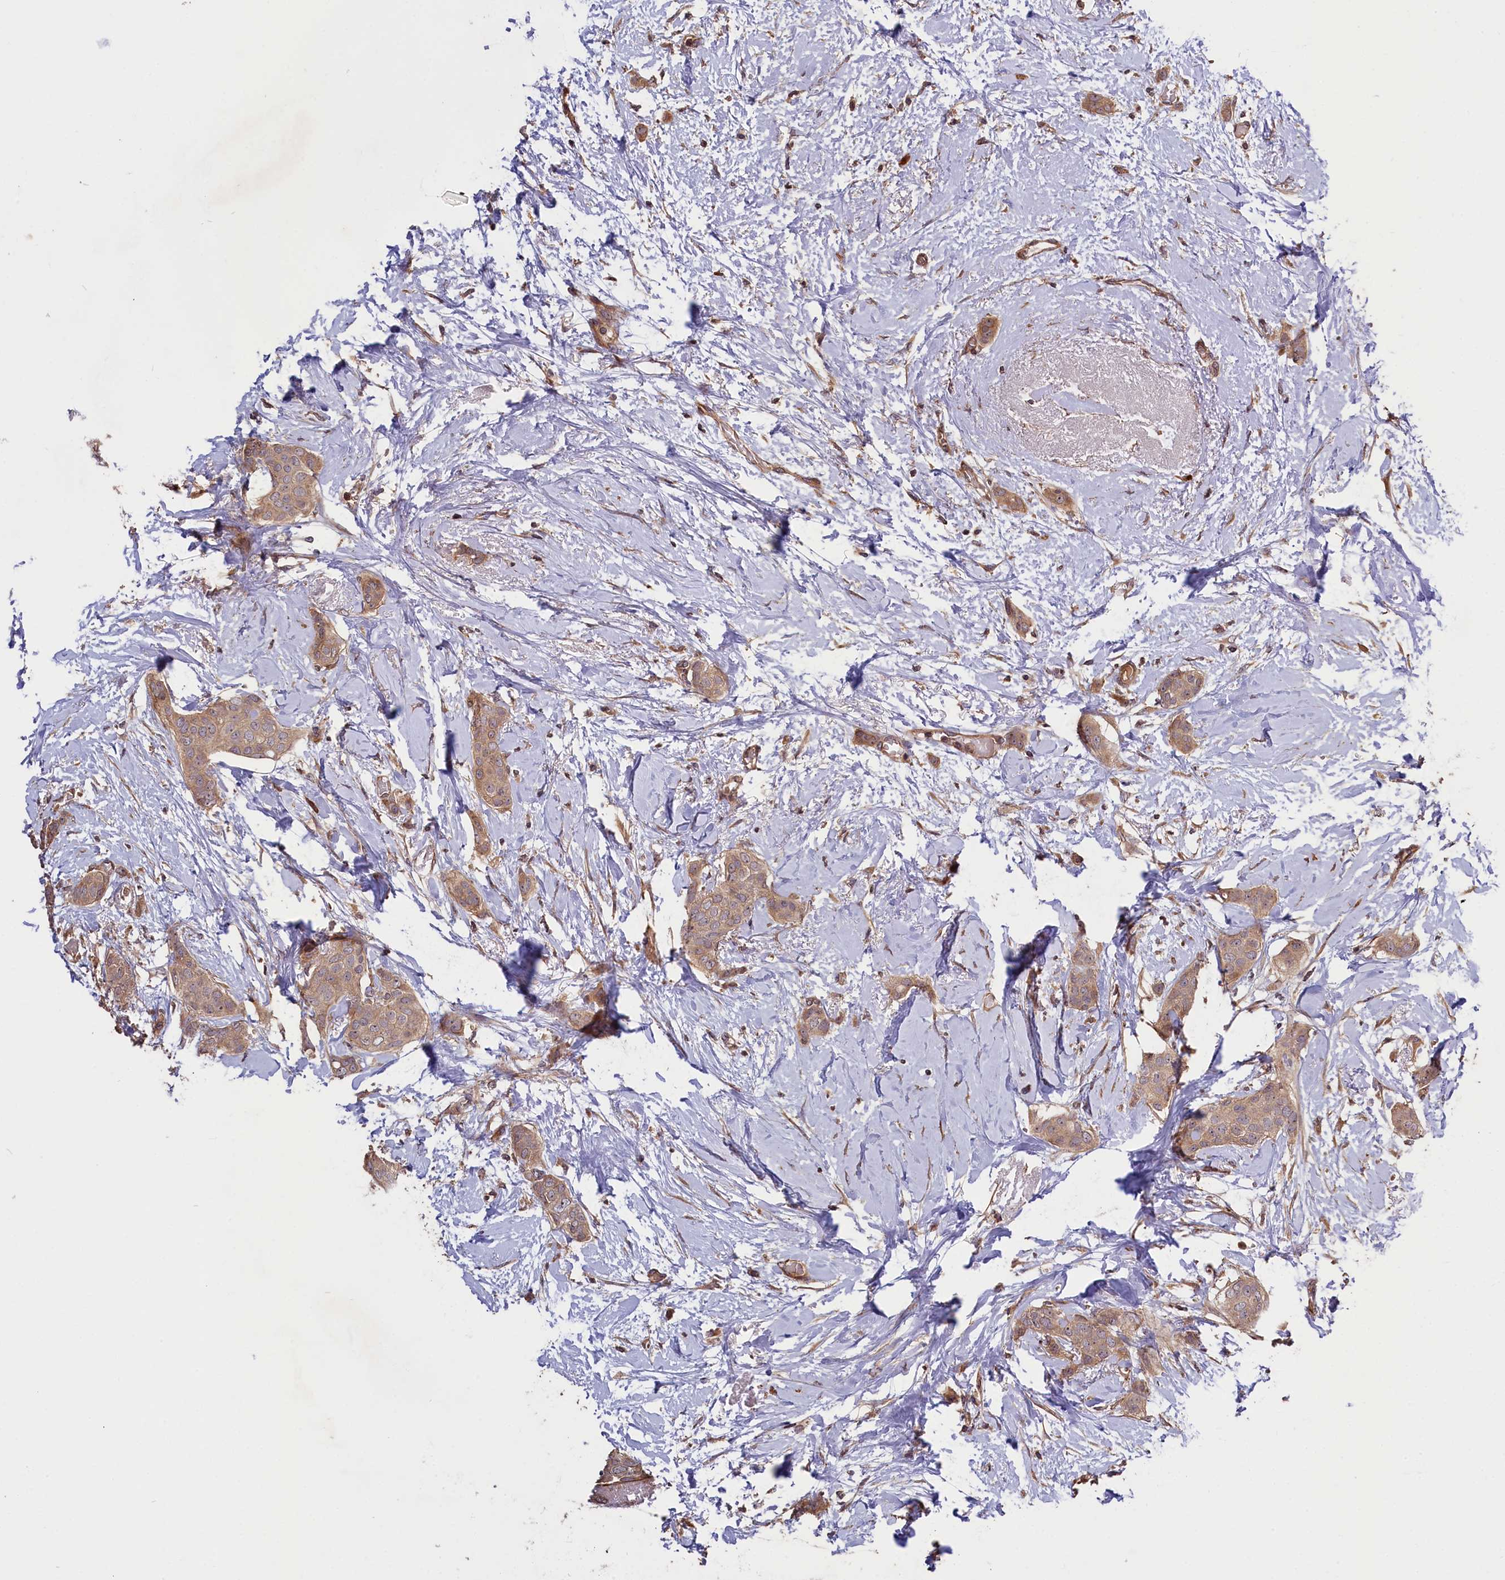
{"staining": {"intensity": "moderate", "quantity": ">75%", "location": "cytoplasmic/membranous"}, "tissue": "breast cancer", "cell_type": "Tumor cells", "image_type": "cancer", "snomed": [{"axis": "morphology", "description": "Duct carcinoma"}, {"axis": "topography", "description": "Breast"}], "caption": "Tumor cells show medium levels of moderate cytoplasmic/membranous staining in about >75% of cells in breast cancer.", "gene": "DNAJB9", "patient": {"sex": "female", "age": 72}}